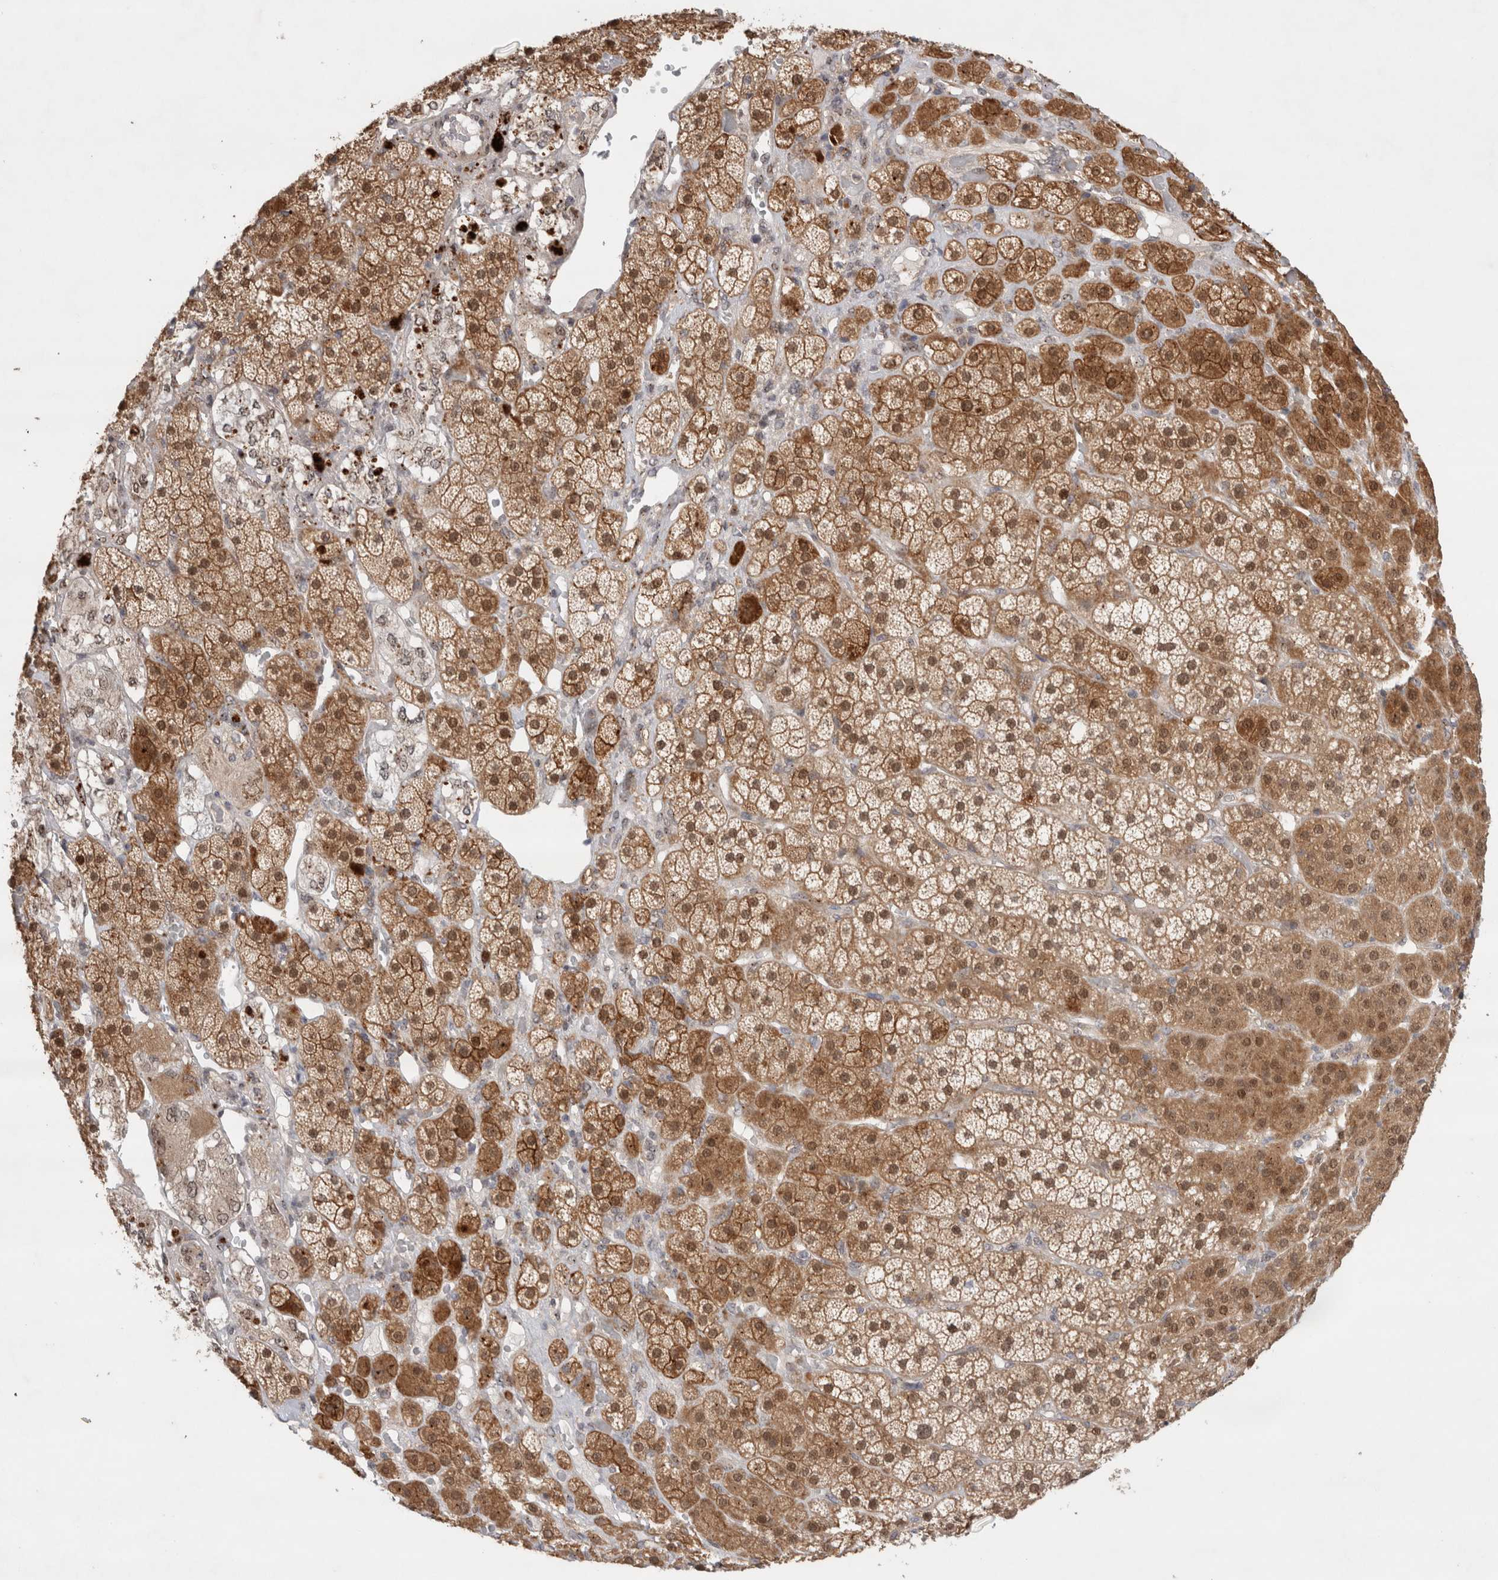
{"staining": {"intensity": "strong", "quantity": ">75%", "location": "cytoplasmic/membranous,nuclear"}, "tissue": "adrenal gland", "cell_type": "Glandular cells", "image_type": "normal", "snomed": [{"axis": "morphology", "description": "Normal tissue, NOS"}, {"axis": "topography", "description": "Adrenal gland"}], "caption": "Glandular cells display high levels of strong cytoplasmic/membranous,nuclear positivity in about >75% of cells in normal adrenal gland. Using DAB (brown) and hematoxylin (blue) stains, captured at high magnification using brightfield microscopy.", "gene": "SLC29A1", "patient": {"sex": "male", "age": 57}}